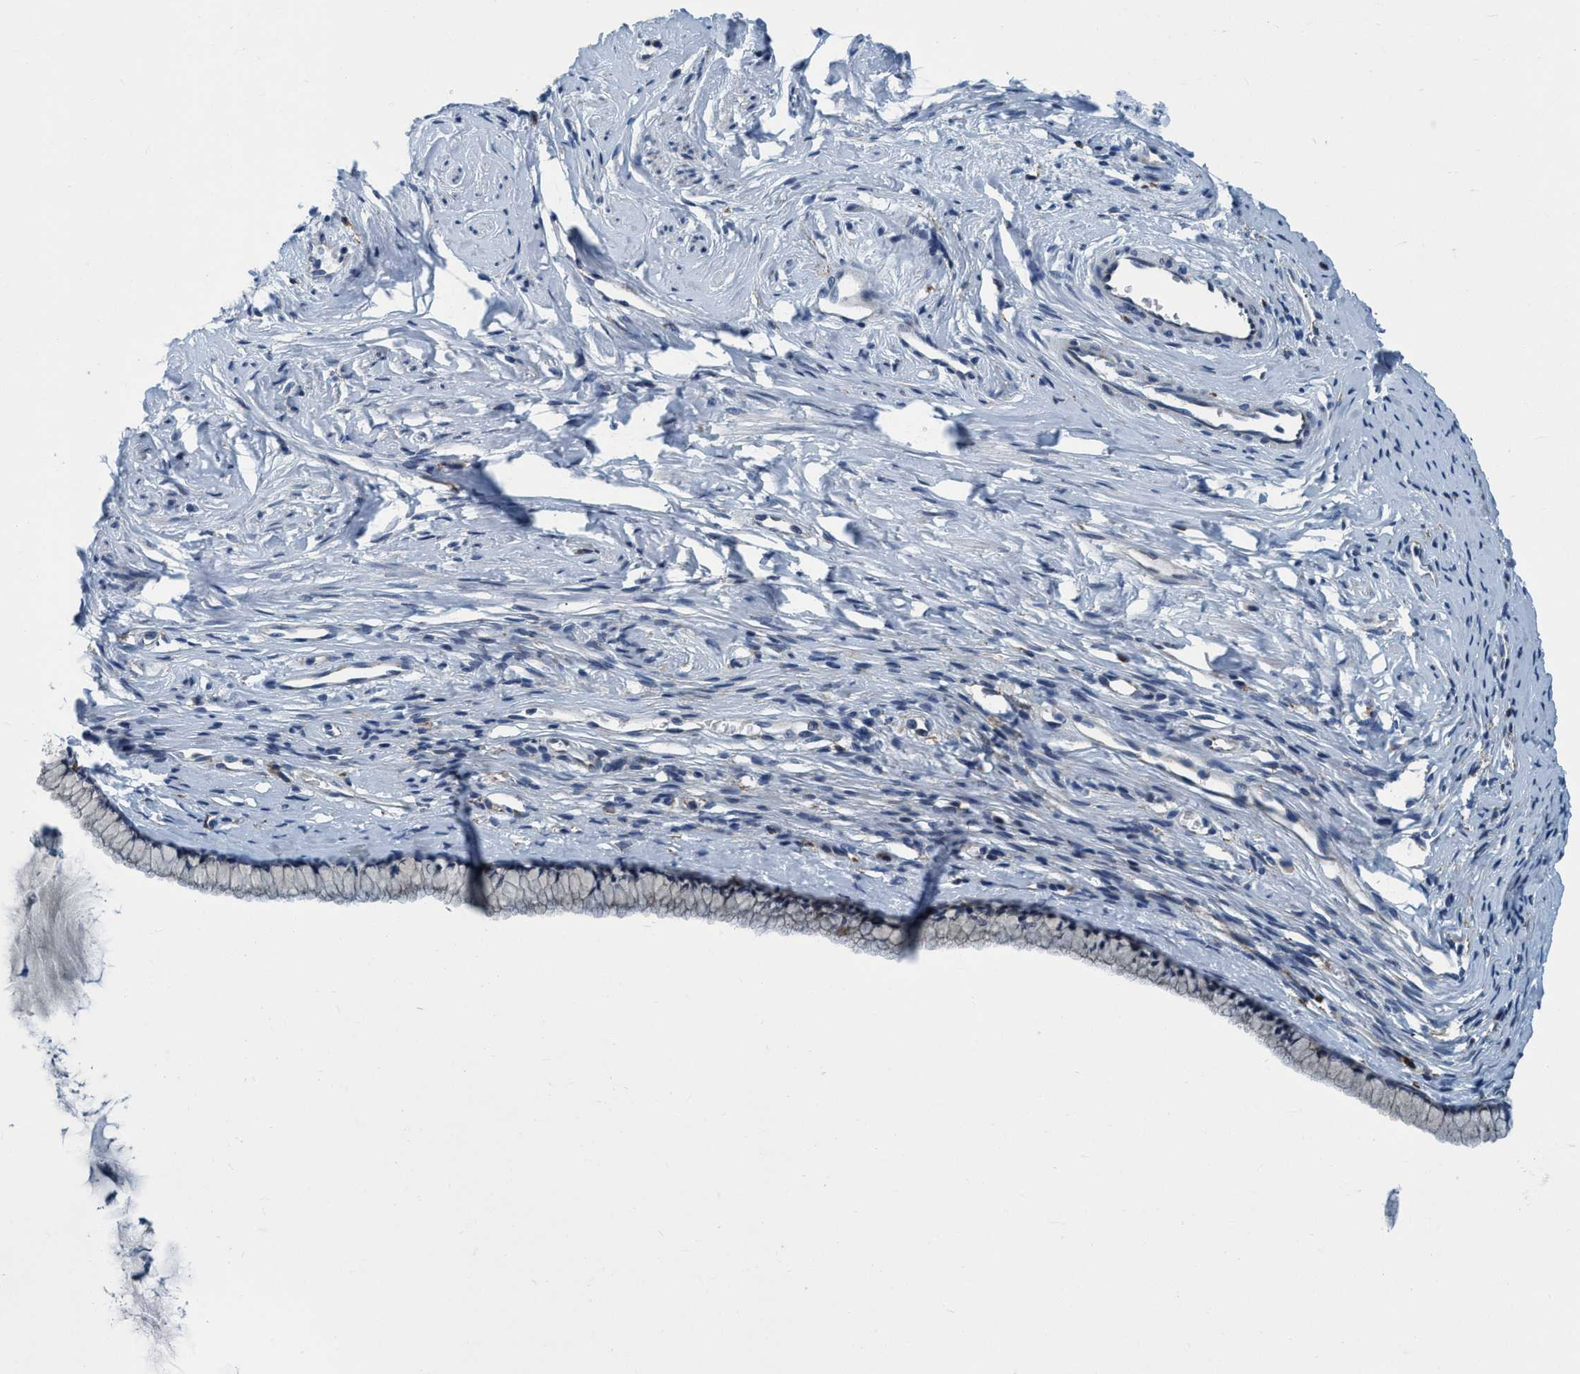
{"staining": {"intensity": "weak", "quantity": "<25%", "location": "cytoplasmic/membranous"}, "tissue": "cervix", "cell_type": "Glandular cells", "image_type": "normal", "snomed": [{"axis": "morphology", "description": "Normal tissue, NOS"}, {"axis": "topography", "description": "Cervix"}], "caption": "DAB immunohistochemical staining of benign human cervix reveals no significant expression in glandular cells.", "gene": "ARMC9", "patient": {"sex": "female", "age": 77}}